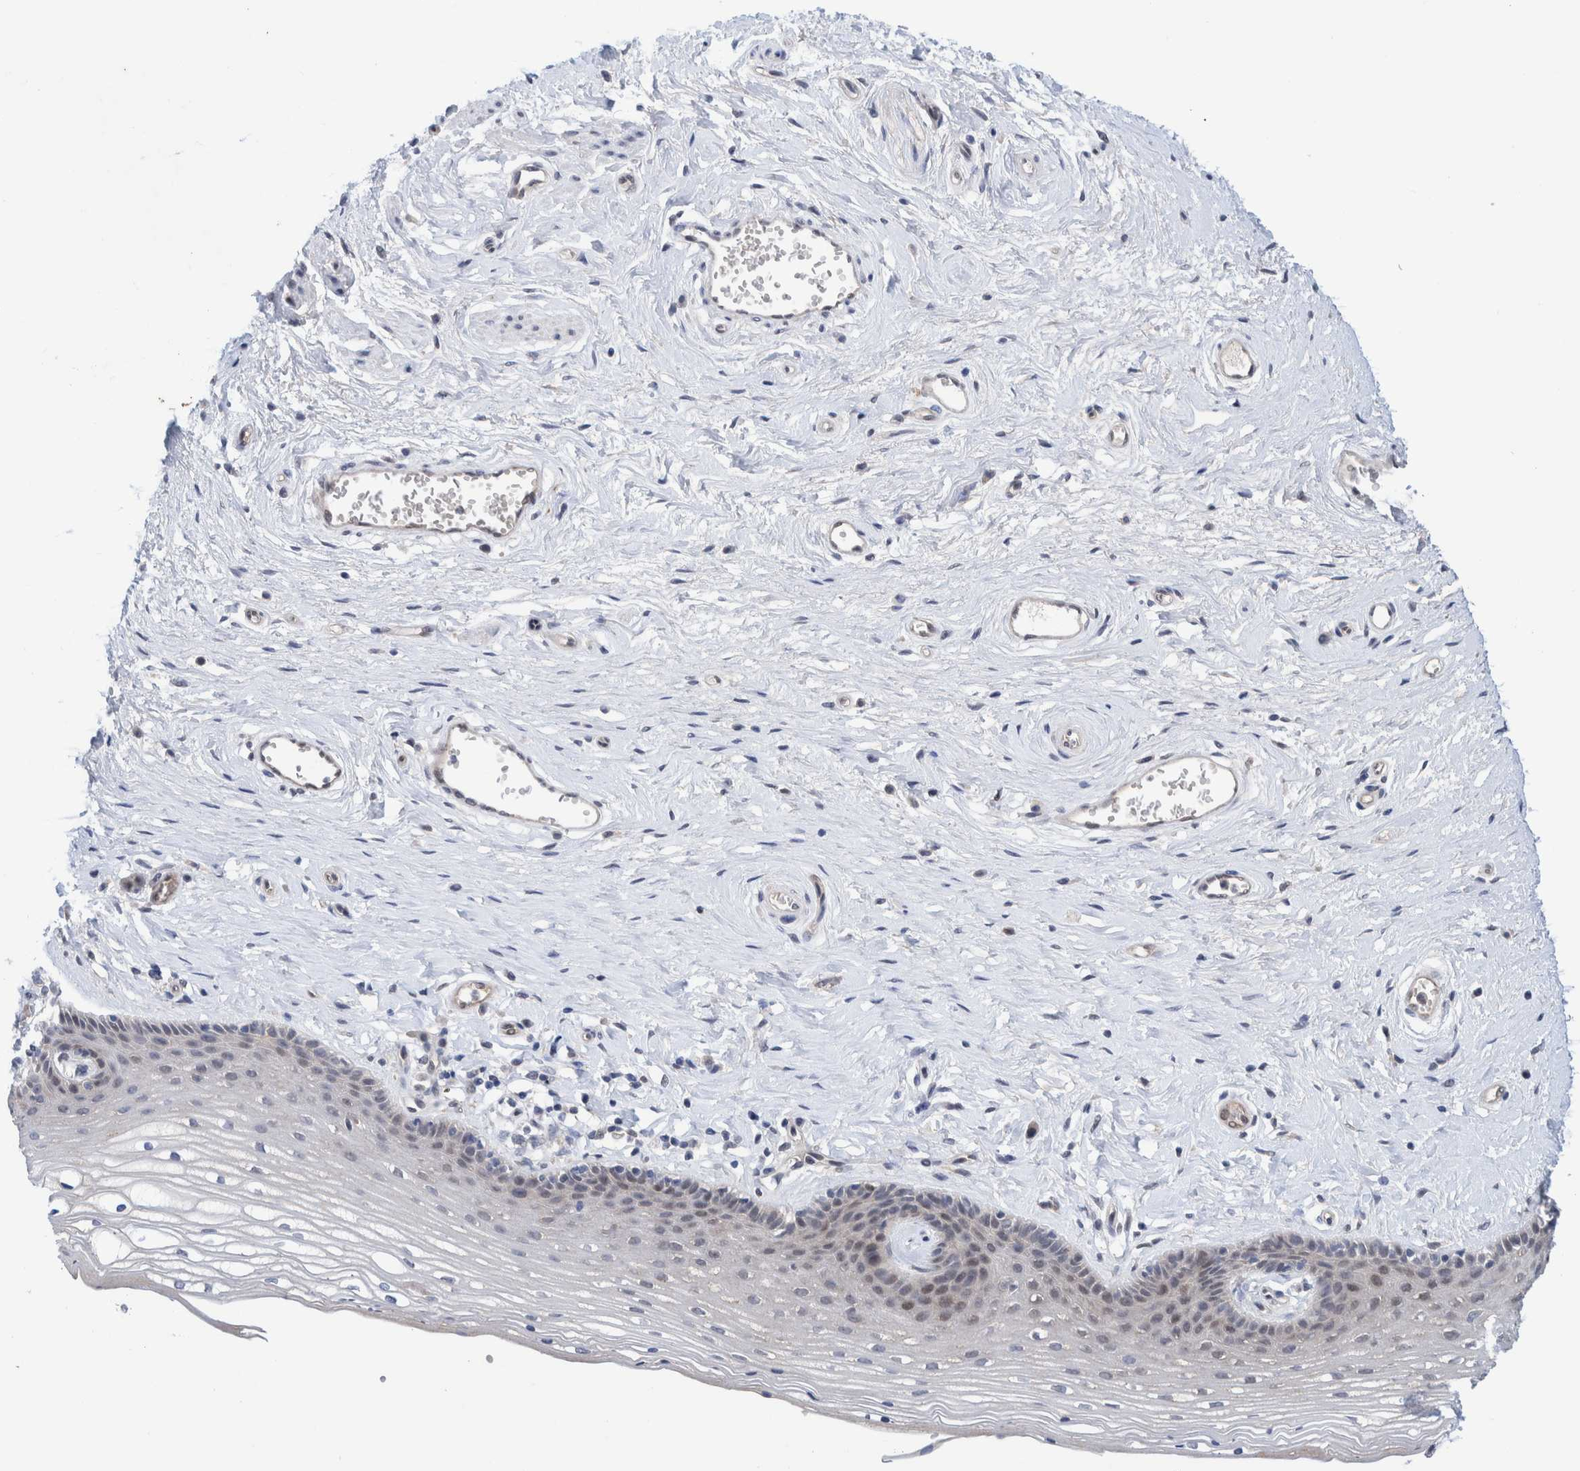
{"staining": {"intensity": "weak", "quantity": "<25%", "location": "cytoplasmic/membranous"}, "tissue": "vagina", "cell_type": "Squamous epithelial cells", "image_type": "normal", "snomed": [{"axis": "morphology", "description": "Normal tissue, NOS"}, {"axis": "topography", "description": "Vagina"}], "caption": "Photomicrograph shows no protein expression in squamous epithelial cells of unremarkable vagina. (Brightfield microscopy of DAB IHC at high magnification).", "gene": "PFAS", "patient": {"sex": "female", "age": 46}}